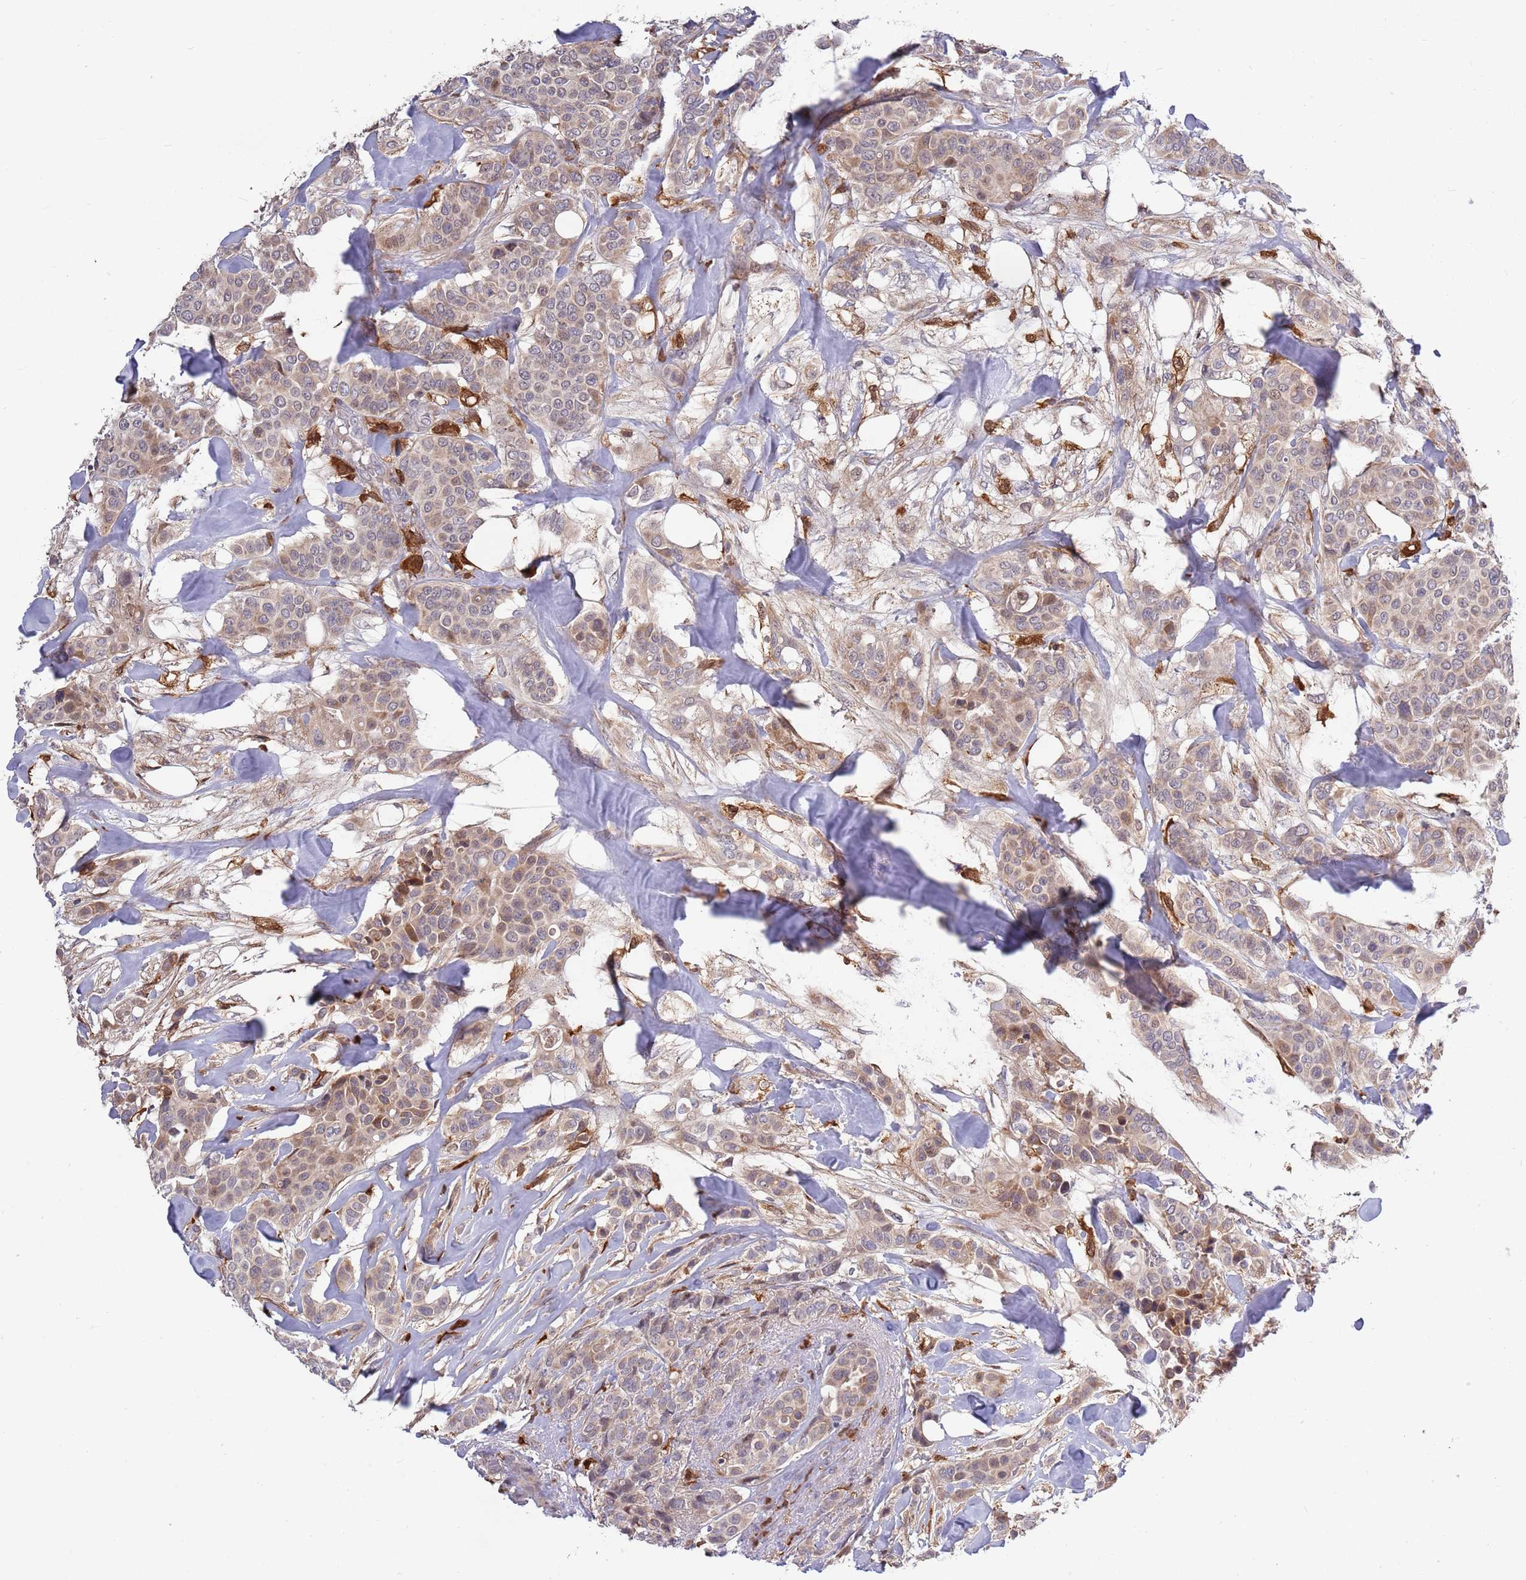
{"staining": {"intensity": "weak", "quantity": ">75%", "location": "cytoplasmic/membranous,nuclear"}, "tissue": "breast cancer", "cell_type": "Tumor cells", "image_type": "cancer", "snomed": [{"axis": "morphology", "description": "Lobular carcinoma"}, {"axis": "topography", "description": "Breast"}], "caption": "A histopathology image of human breast lobular carcinoma stained for a protein shows weak cytoplasmic/membranous and nuclear brown staining in tumor cells.", "gene": "CCNJL", "patient": {"sex": "female", "age": 51}}